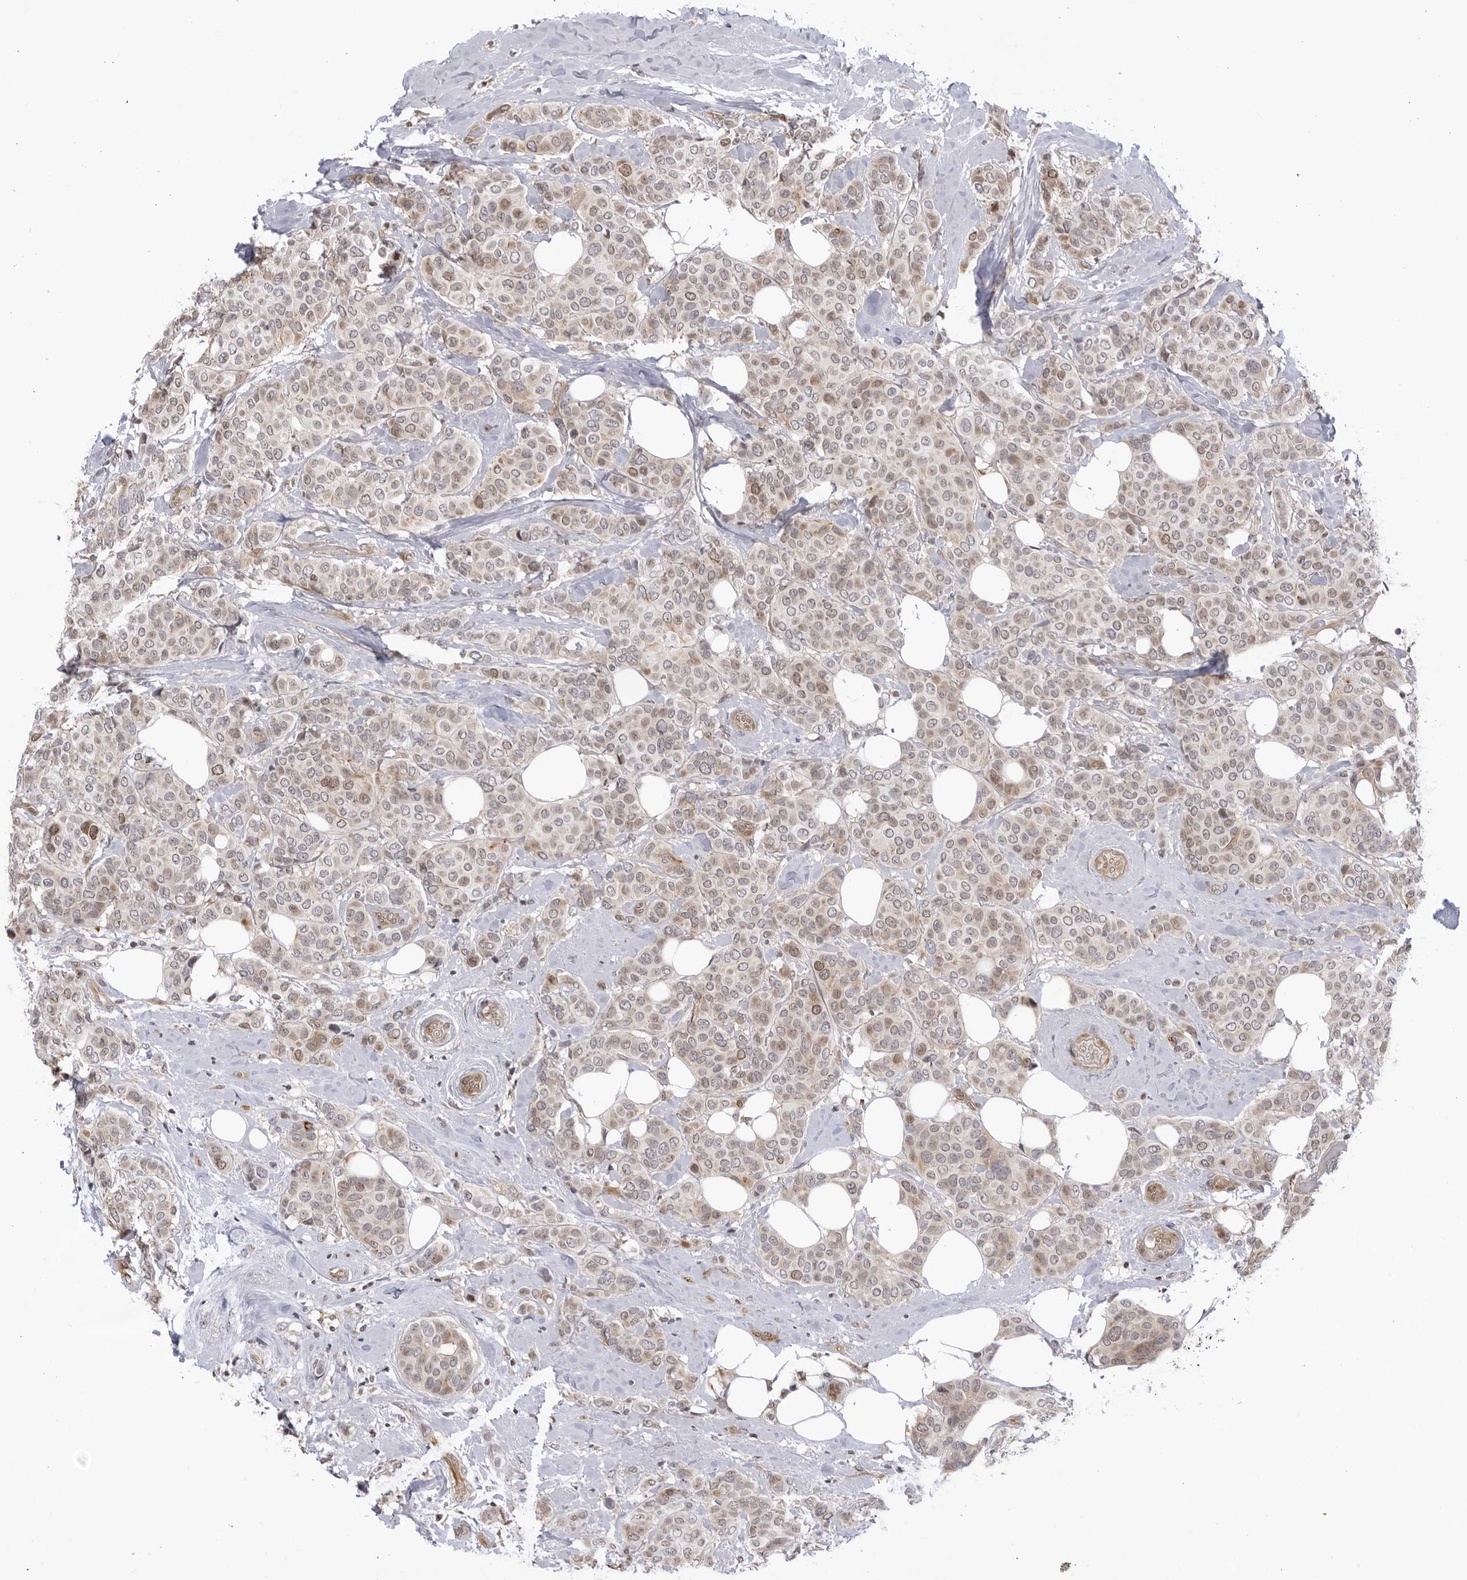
{"staining": {"intensity": "weak", "quantity": ">75%", "location": "cytoplasmic/membranous,nuclear"}, "tissue": "breast cancer", "cell_type": "Tumor cells", "image_type": "cancer", "snomed": [{"axis": "morphology", "description": "Lobular carcinoma"}, {"axis": "topography", "description": "Breast"}], "caption": "The histopathology image exhibits staining of lobular carcinoma (breast), revealing weak cytoplasmic/membranous and nuclear protein positivity (brown color) within tumor cells. The staining was performed using DAB to visualize the protein expression in brown, while the nuclei were stained in blue with hematoxylin (Magnification: 20x).", "gene": "CNBD1", "patient": {"sex": "female", "age": 51}}